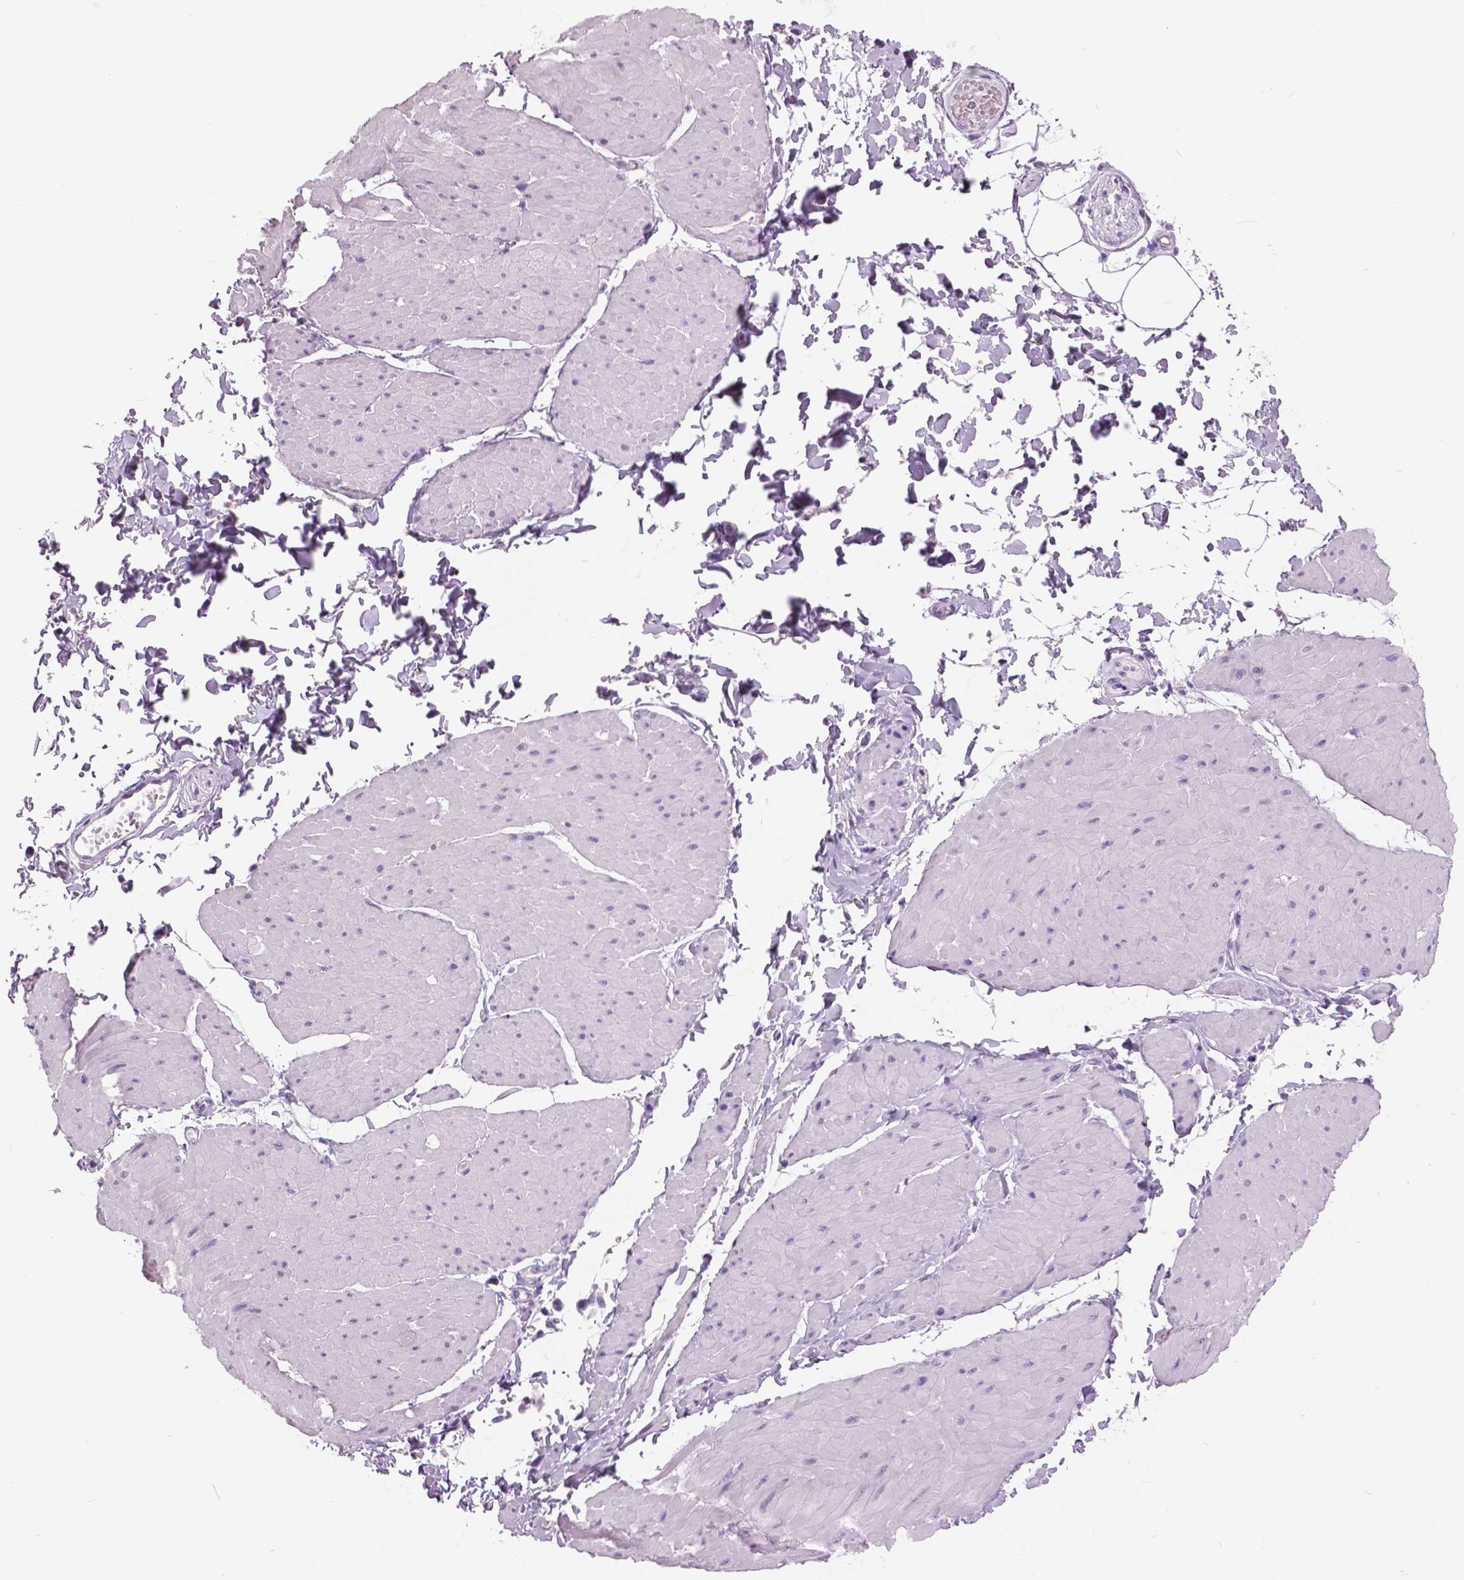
{"staining": {"intensity": "negative", "quantity": "none", "location": "none"}, "tissue": "adipose tissue", "cell_type": "Adipocytes", "image_type": "normal", "snomed": [{"axis": "morphology", "description": "Normal tissue, NOS"}, {"axis": "topography", "description": "Smooth muscle"}, {"axis": "topography", "description": "Peripheral nerve tissue"}], "caption": "Immunohistochemistry of benign adipose tissue reveals no staining in adipocytes. (Immunohistochemistry, brightfield microscopy, high magnification).", "gene": "SFTPD", "patient": {"sex": "male", "age": 58}}